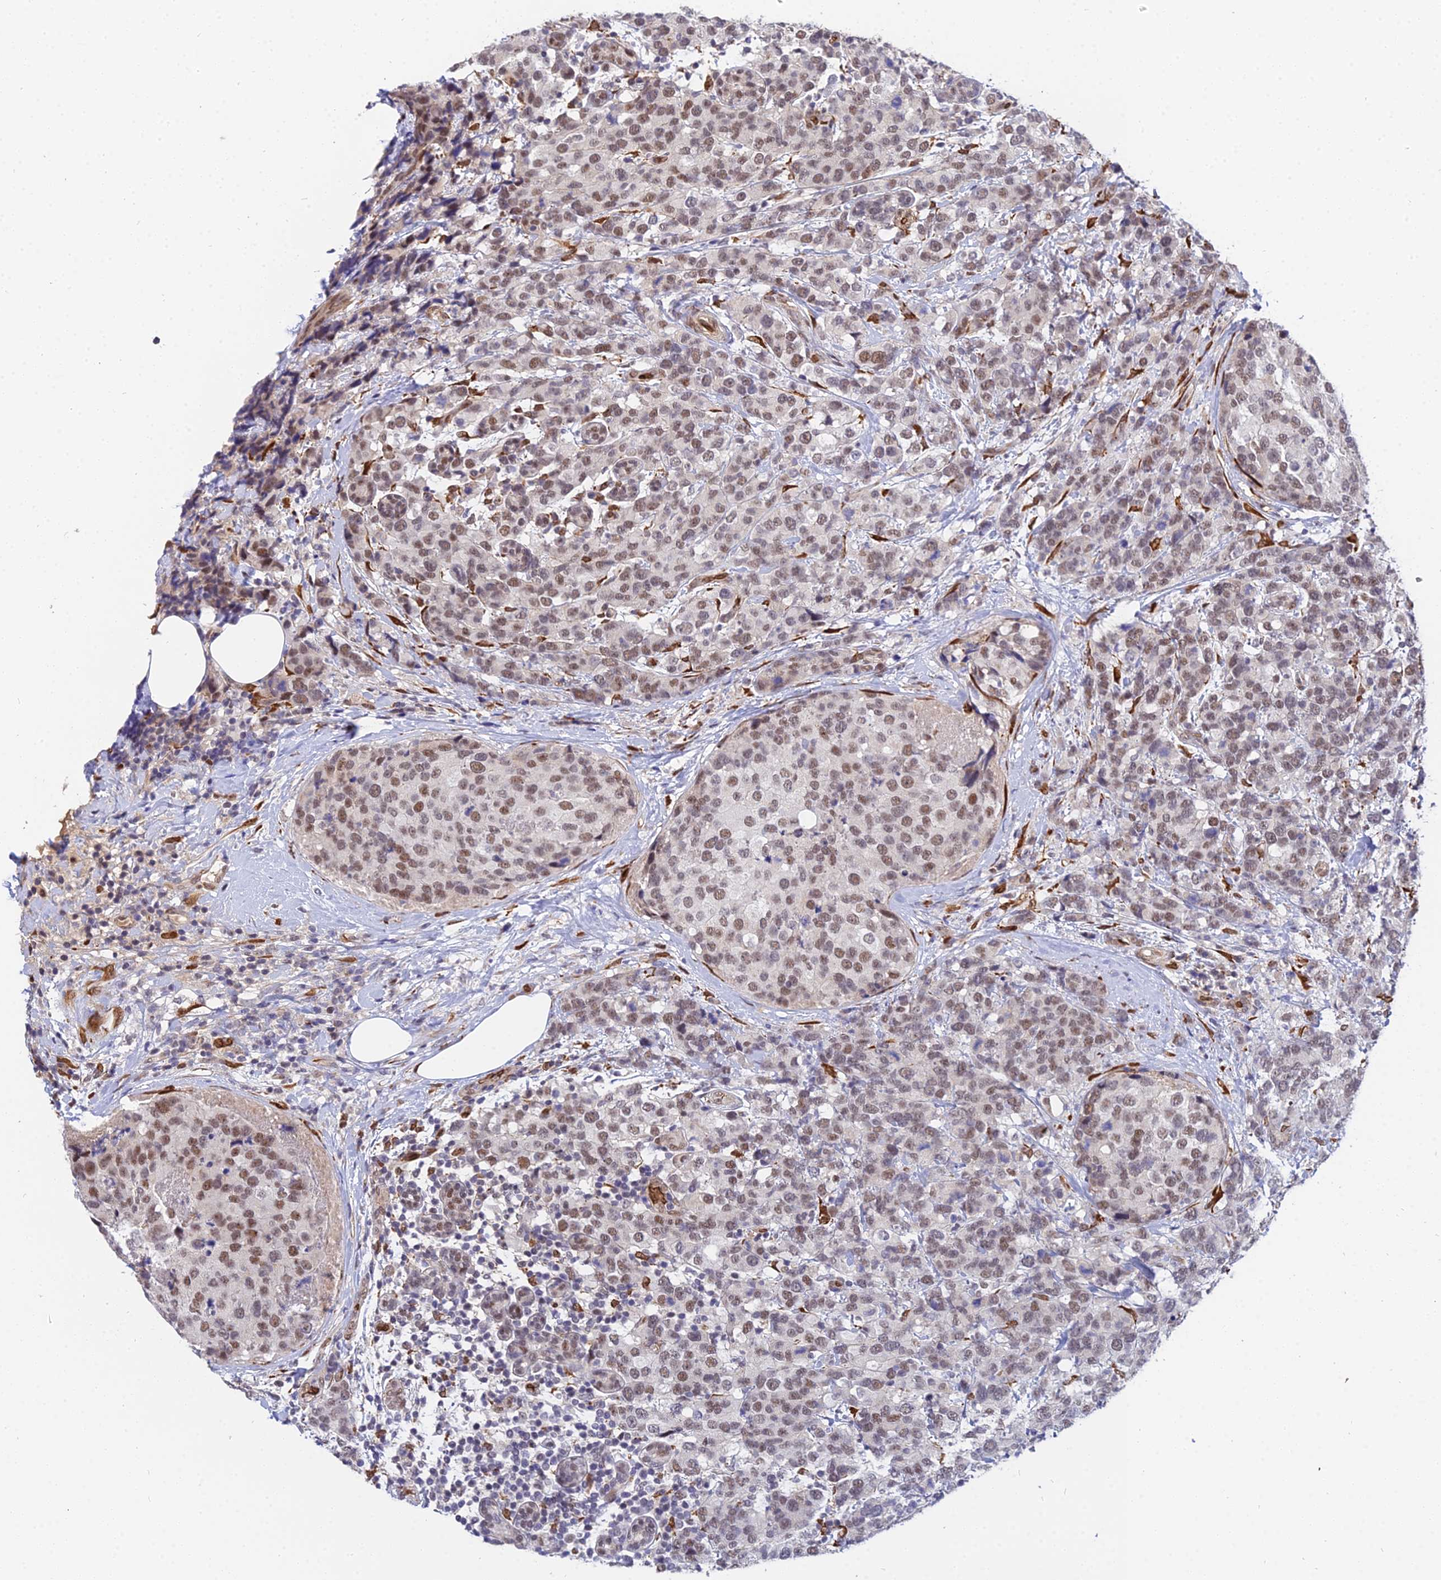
{"staining": {"intensity": "moderate", "quantity": "25%-75%", "location": "nuclear"}, "tissue": "breast cancer", "cell_type": "Tumor cells", "image_type": "cancer", "snomed": [{"axis": "morphology", "description": "Lobular carcinoma"}, {"axis": "topography", "description": "Breast"}], "caption": "Lobular carcinoma (breast) was stained to show a protein in brown. There is medium levels of moderate nuclear staining in approximately 25%-75% of tumor cells.", "gene": "BCL9", "patient": {"sex": "female", "age": 59}}